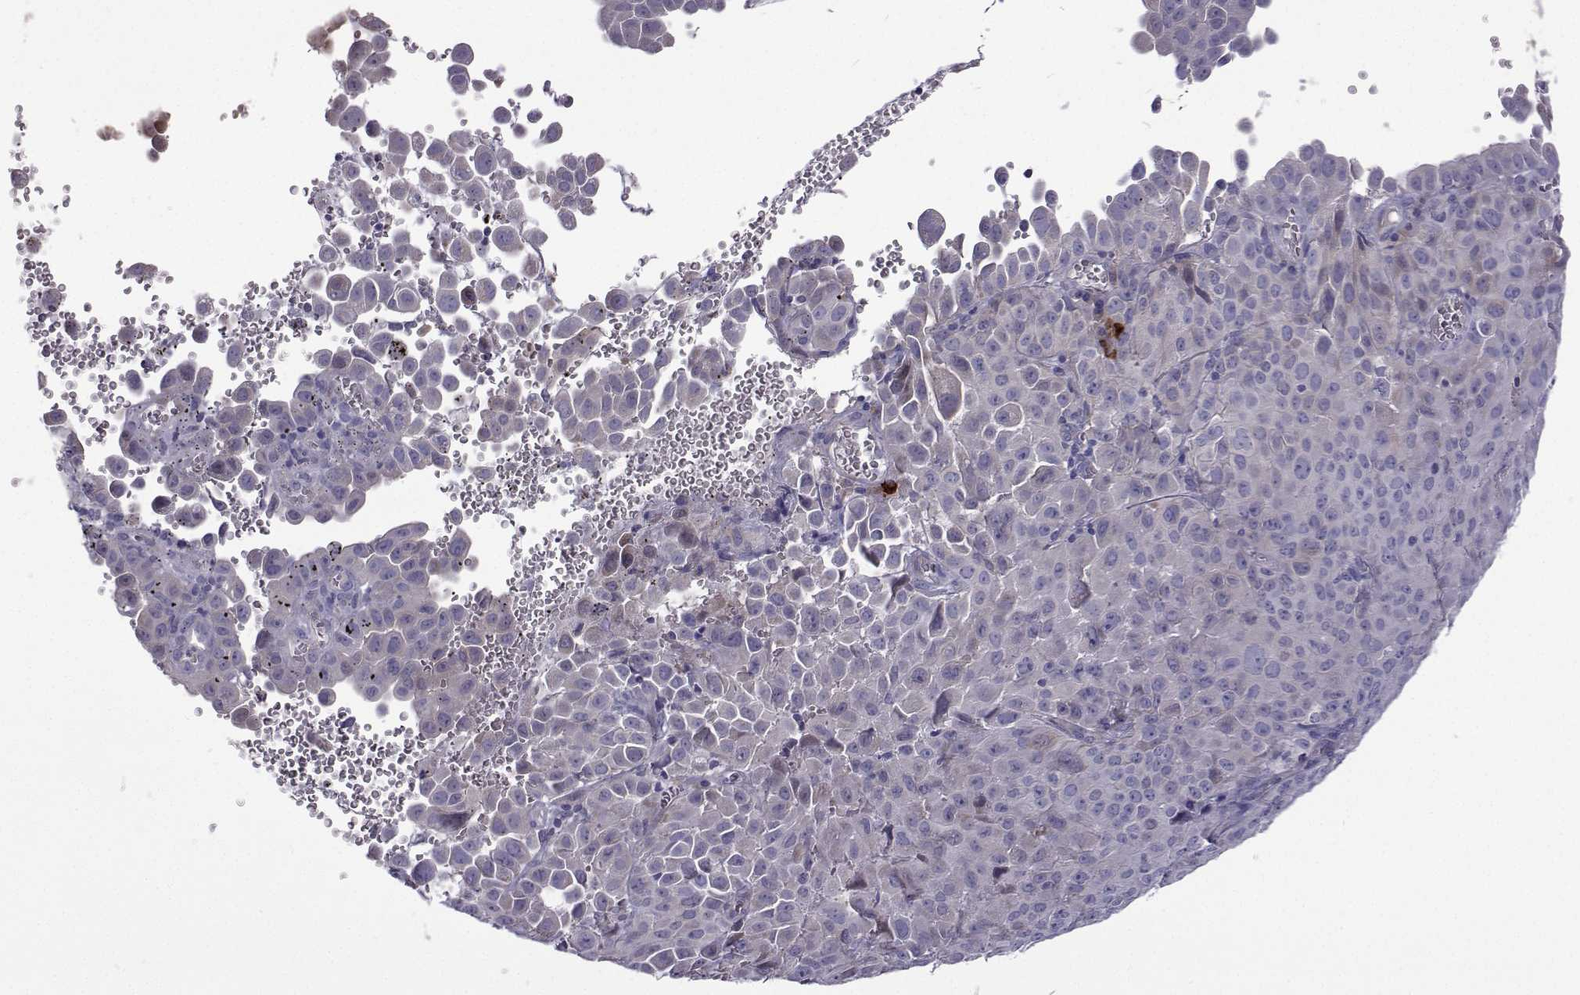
{"staining": {"intensity": "negative", "quantity": "none", "location": "none"}, "tissue": "cervical cancer", "cell_type": "Tumor cells", "image_type": "cancer", "snomed": [{"axis": "morphology", "description": "Squamous cell carcinoma, NOS"}, {"axis": "topography", "description": "Cervix"}], "caption": "The photomicrograph demonstrates no staining of tumor cells in cervical cancer (squamous cell carcinoma).", "gene": "NPR3", "patient": {"sex": "female", "age": 55}}